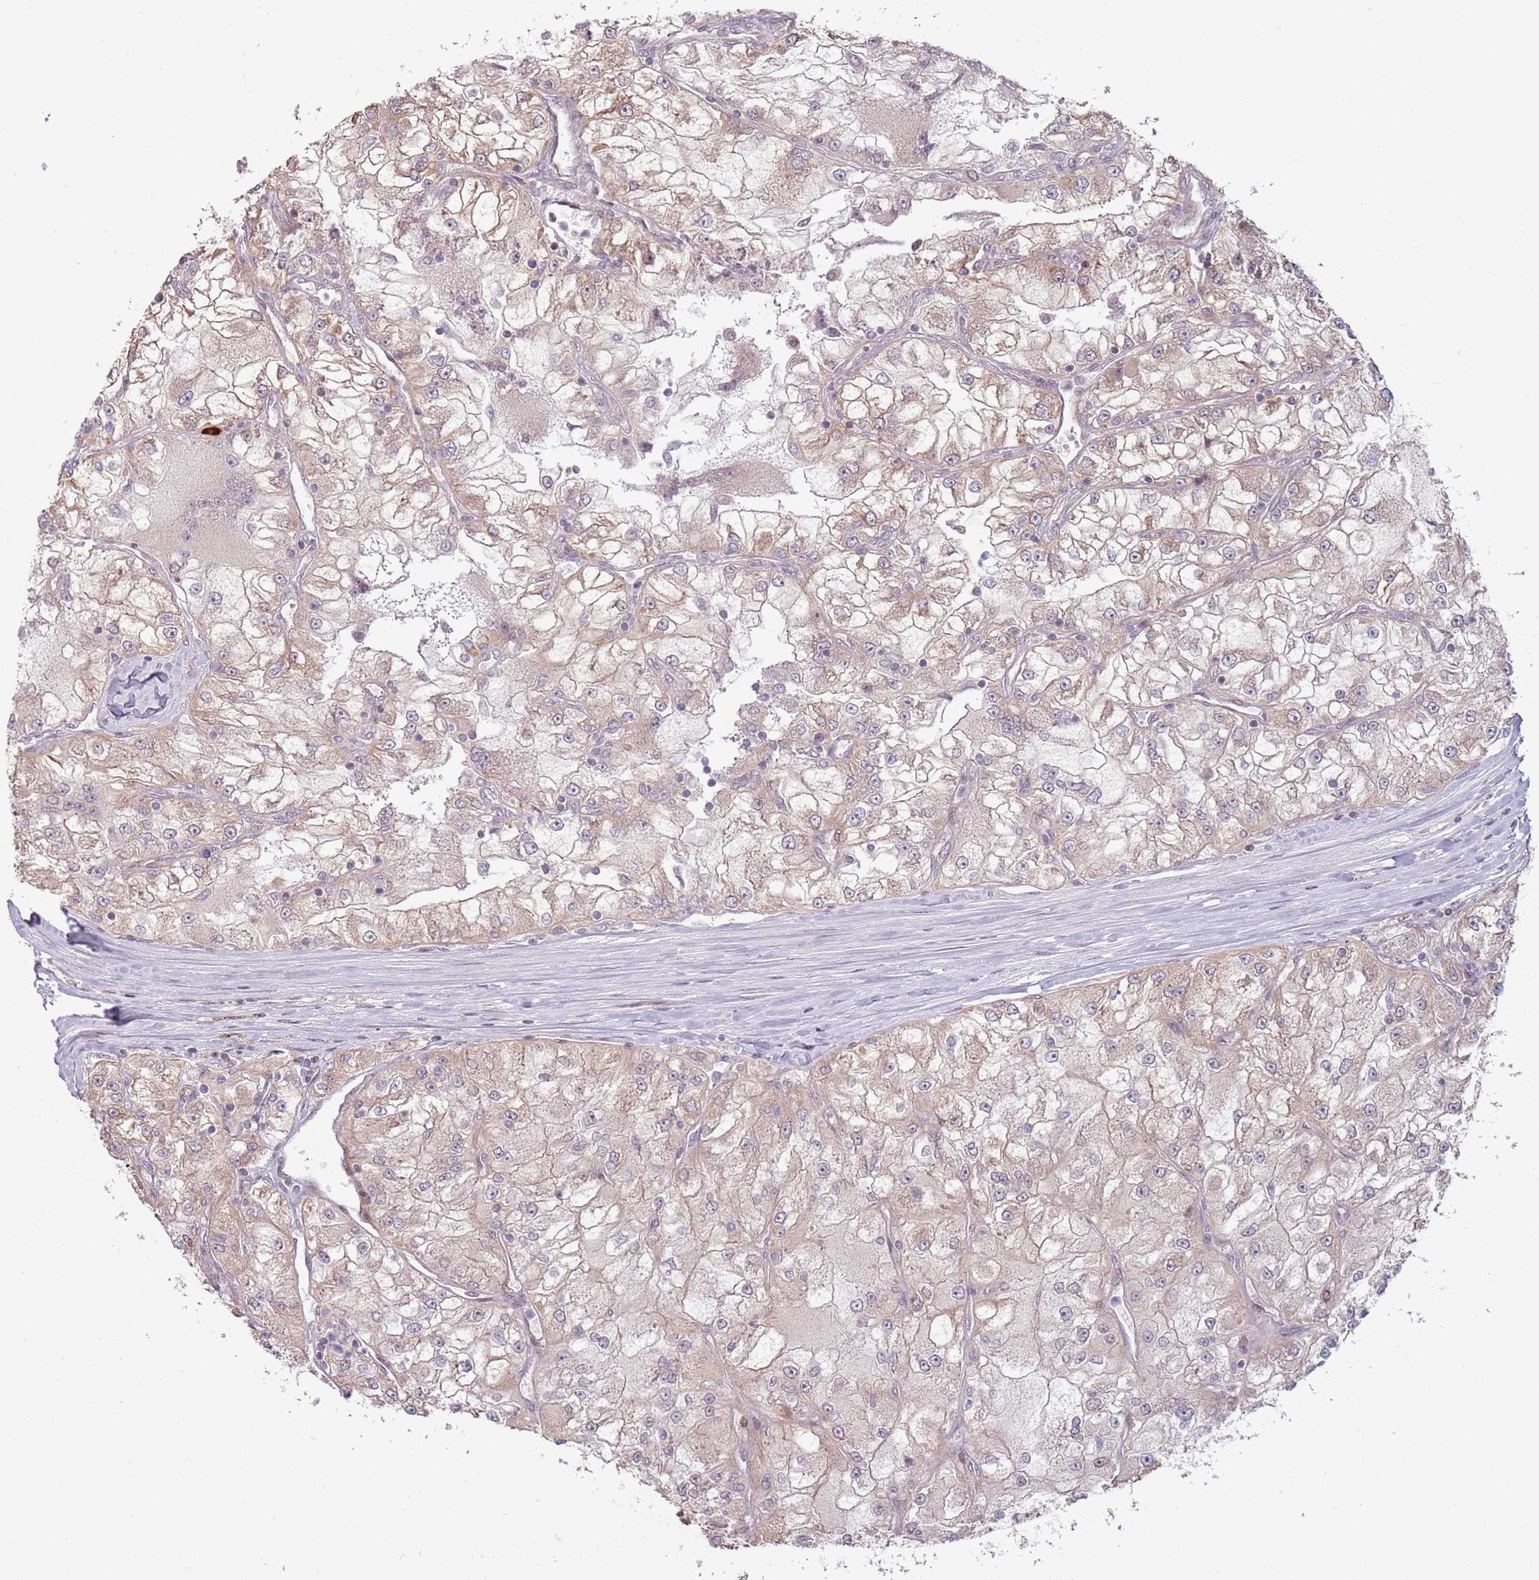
{"staining": {"intensity": "weak", "quantity": "<25%", "location": "cytoplasmic/membranous"}, "tissue": "renal cancer", "cell_type": "Tumor cells", "image_type": "cancer", "snomed": [{"axis": "morphology", "description": "Adenocarcinoma, NOS"}, {"axis": "topography", "description": "Kidney"}], "caption": "Renal cancer was stained to show a protein in brown. There is no significant staining in tumor cells.", "gene": "ADGRG1", "patient": {"sex": "female", "age": 72}}